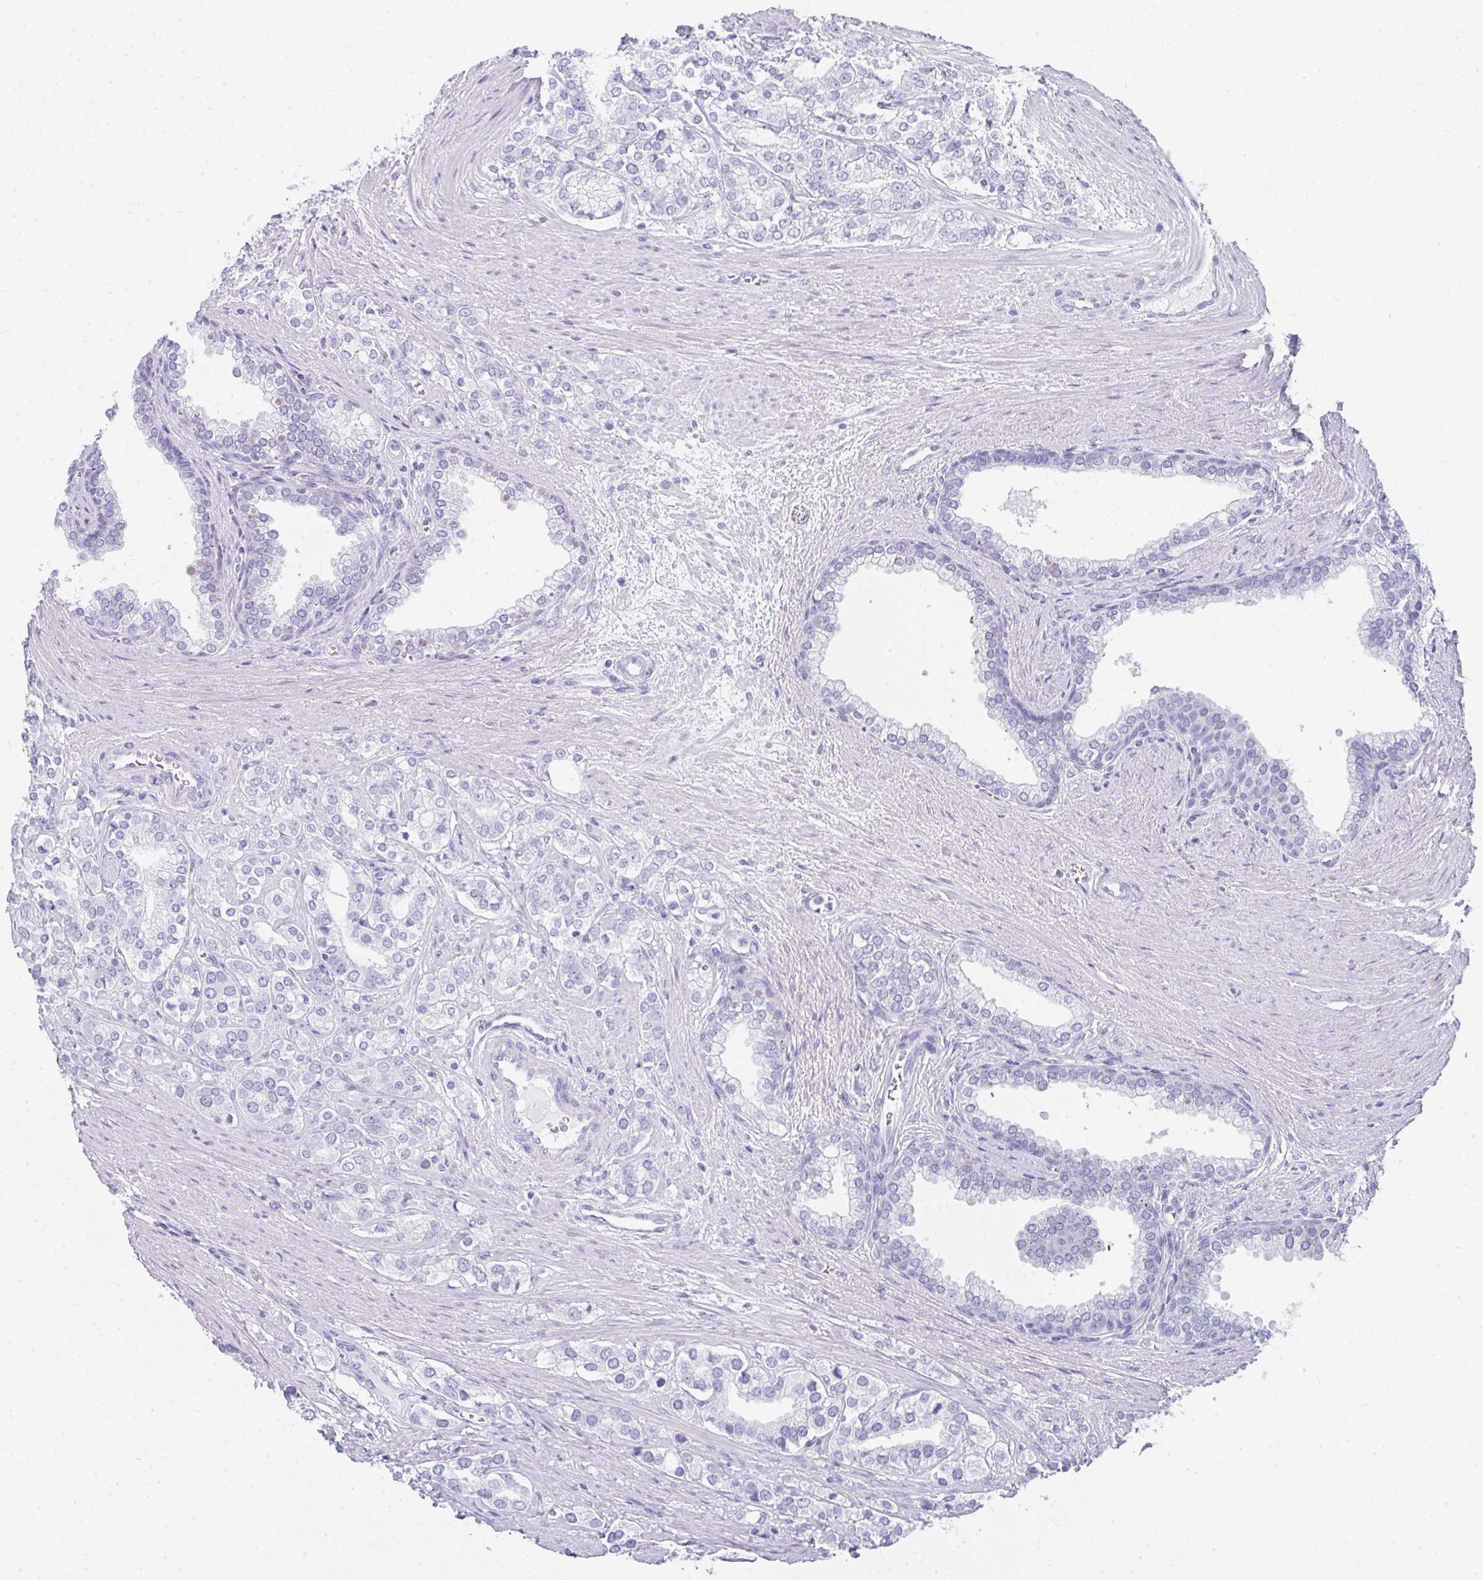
{"staining": {"intensity": "negative", "quantity": "none", "location": "none"}, "tissue": "prostate cancer", "cell_type": "Tumor cells", "image_type": "cancer", "snomed": [{"axis": "morphology", "description": "Adenocarcinoma, High grade"}, {"axis": "topography", "description": "Prostate"}], "caption": "DAB (3,3'-diaminobenzidine) immunohistochemical staining of human high-grade adenocarcinoma (prostate) reveals no significant expression in tumor cells. The staining is performed using DAB (3,3'-diaminobenzidine) brown chromogen with nuclei counter-stained in using hematoxylin.", "gene": "RLF", "patient": {"sex": "male", "age": 58}}